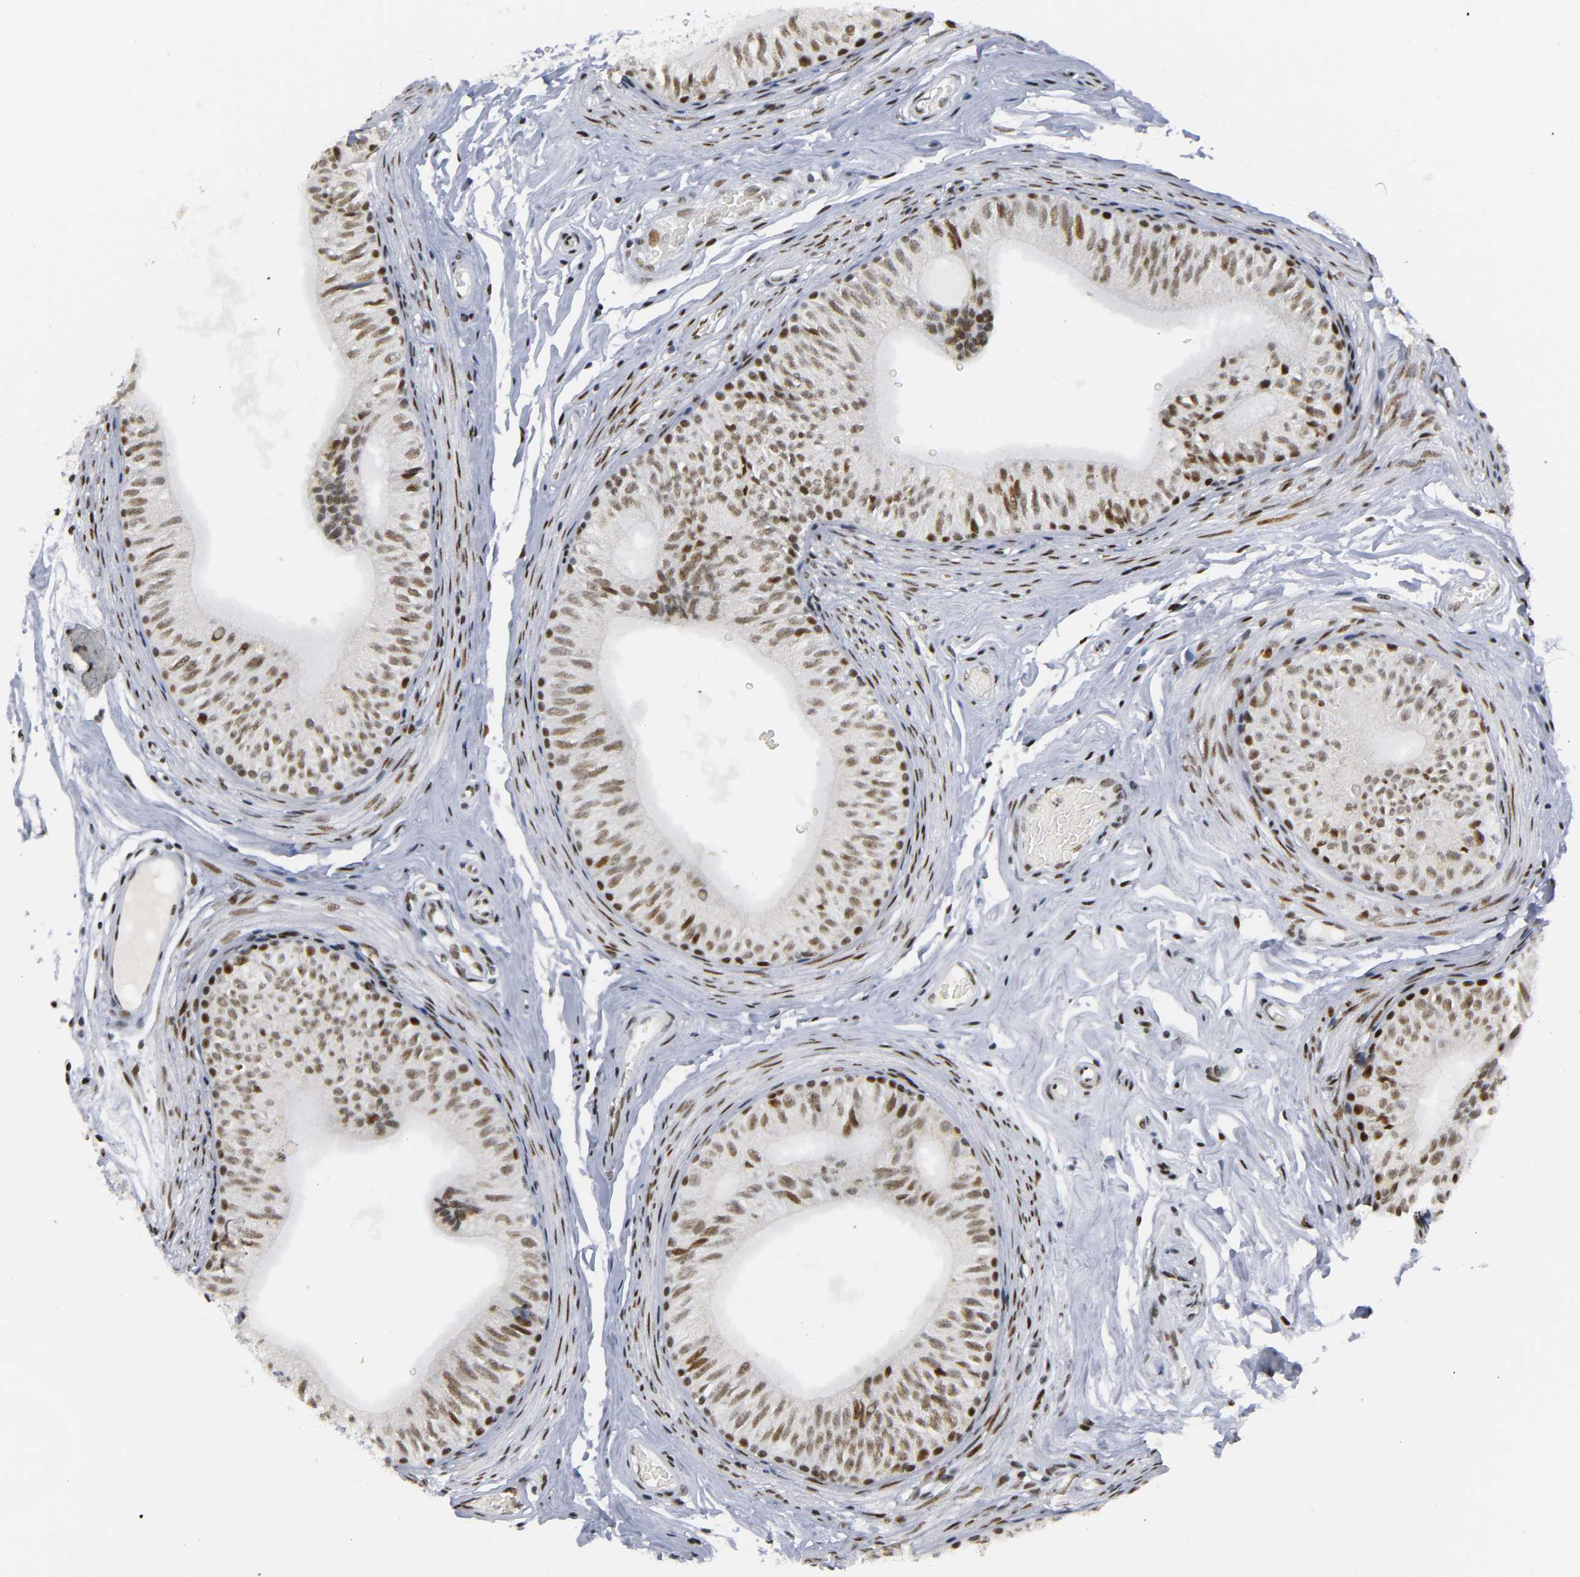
{"staining": {"intensity": "moderate", "quantity": ">75%", "location": "nuclear"}, "tissue": "epididymis", "cell_type": "Glandular cells", "image_type": "normal", "snomed": [{"axis": "morphology", "description": "Normal tissue, NOS"}, {"axis": "topography", "description": "Testis"}, {"axis": "topography", "description": "Epididymis"}], "caption": "Immunohistochemical staining of benign epididymis exhibits medium levels of moderate nuclear expression in approximately >75% of glandular cells. (IHC, brightfield microscopy, high magnification).", "gene": "CREBBP", "patient": {"sex": "male", "age": 36}}